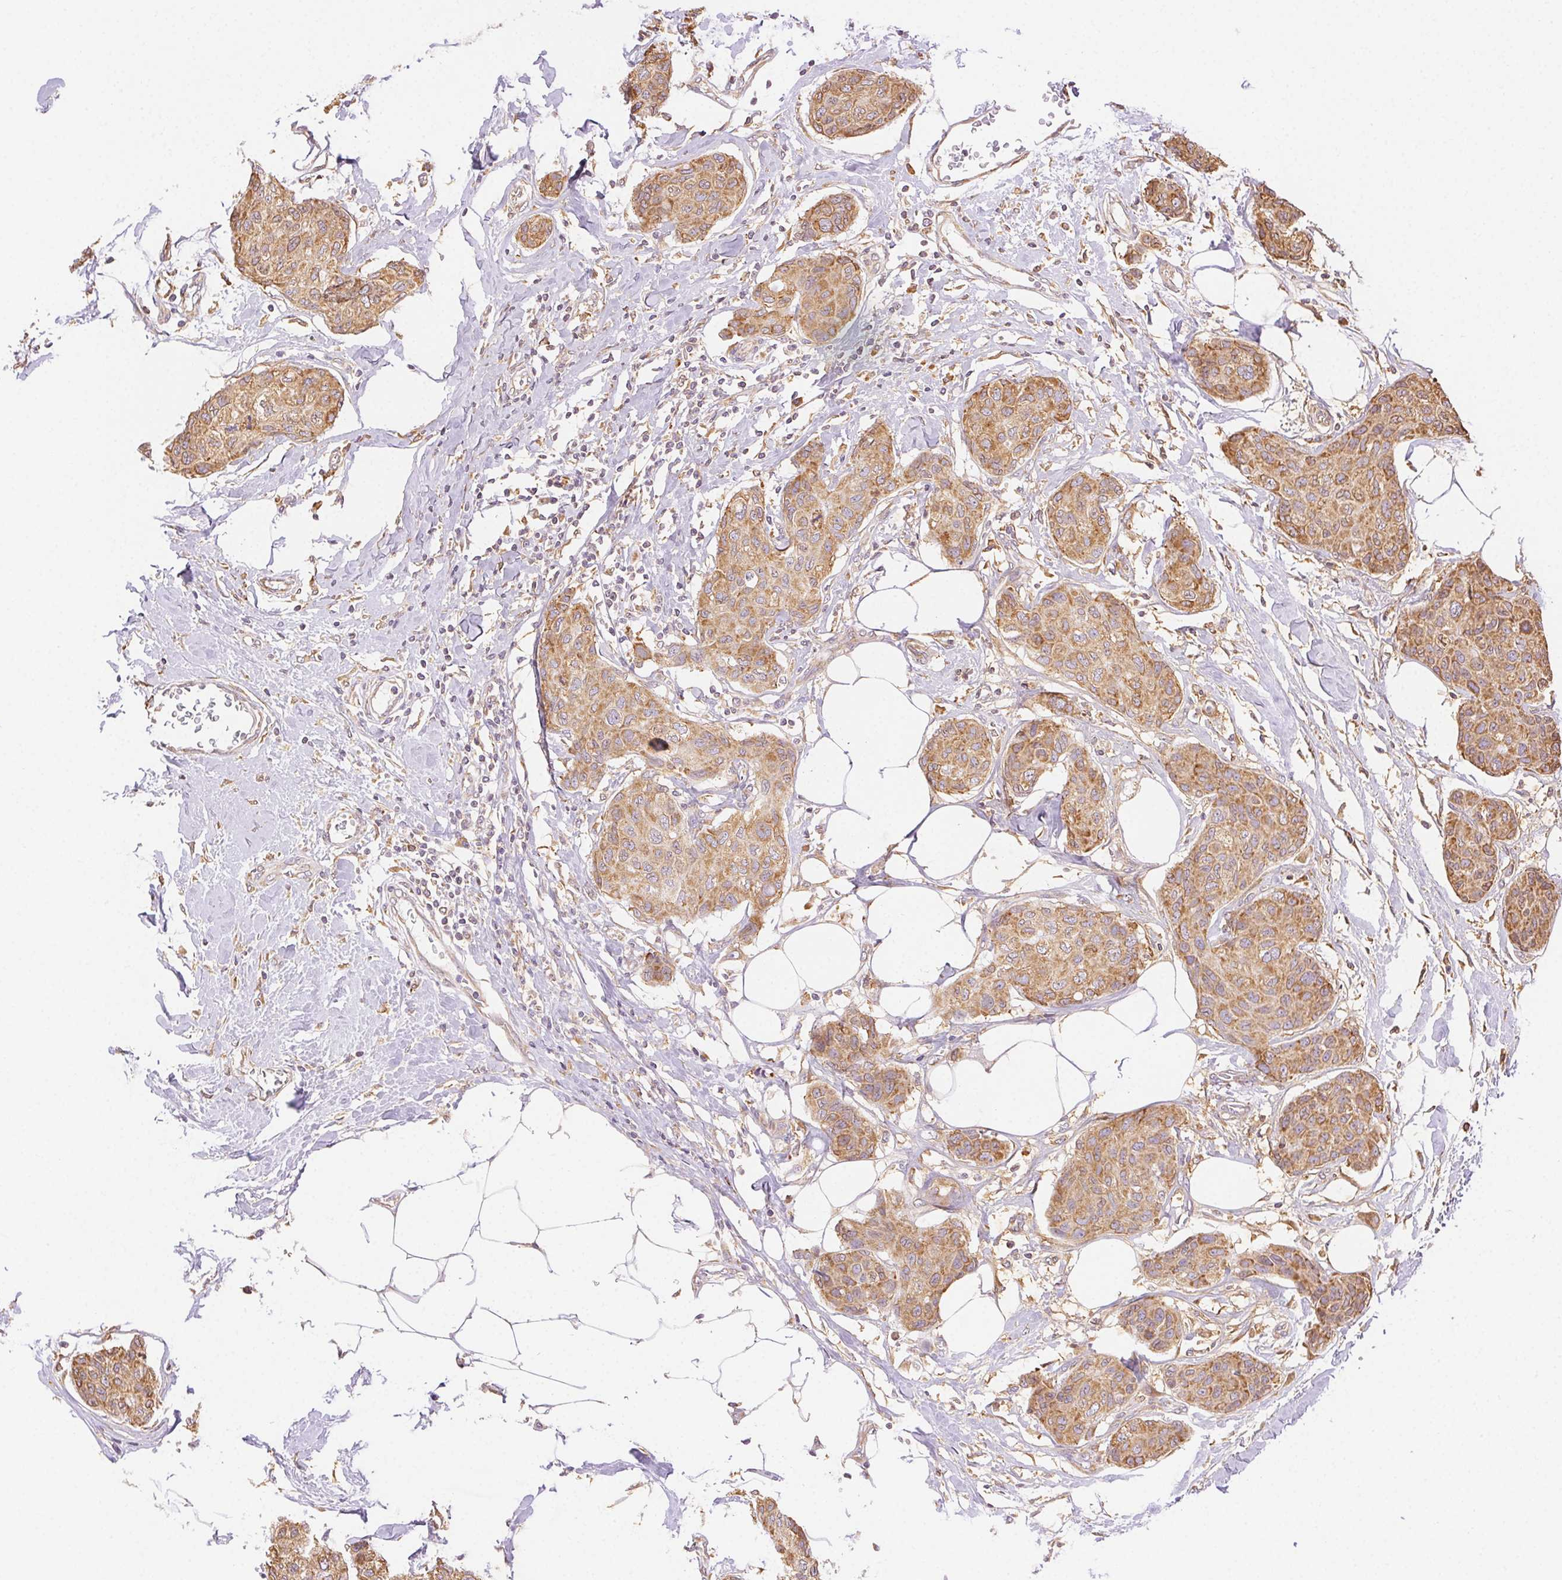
{"staining": {"intensity": "moderate", "quantity": ">75%", "location": "cytoplasmic/membranous"}, "tissue": "breast cancer", "cell_type": "Tumor cells", "image_type": "cancer", "snomed": [{"axis": "morphology", "description": "Duct carcinoma"}, {"axis": "topography", "description": "Breast"}], "caption": "Protein expression analysis of breast cancer (invasive ductal carcinoma) displays moderate cytoplasmic/membranous expression in about >75% of tumor cells.", "gene": "ENTREP1", "patient": {"sex": "female", "age": 80}}